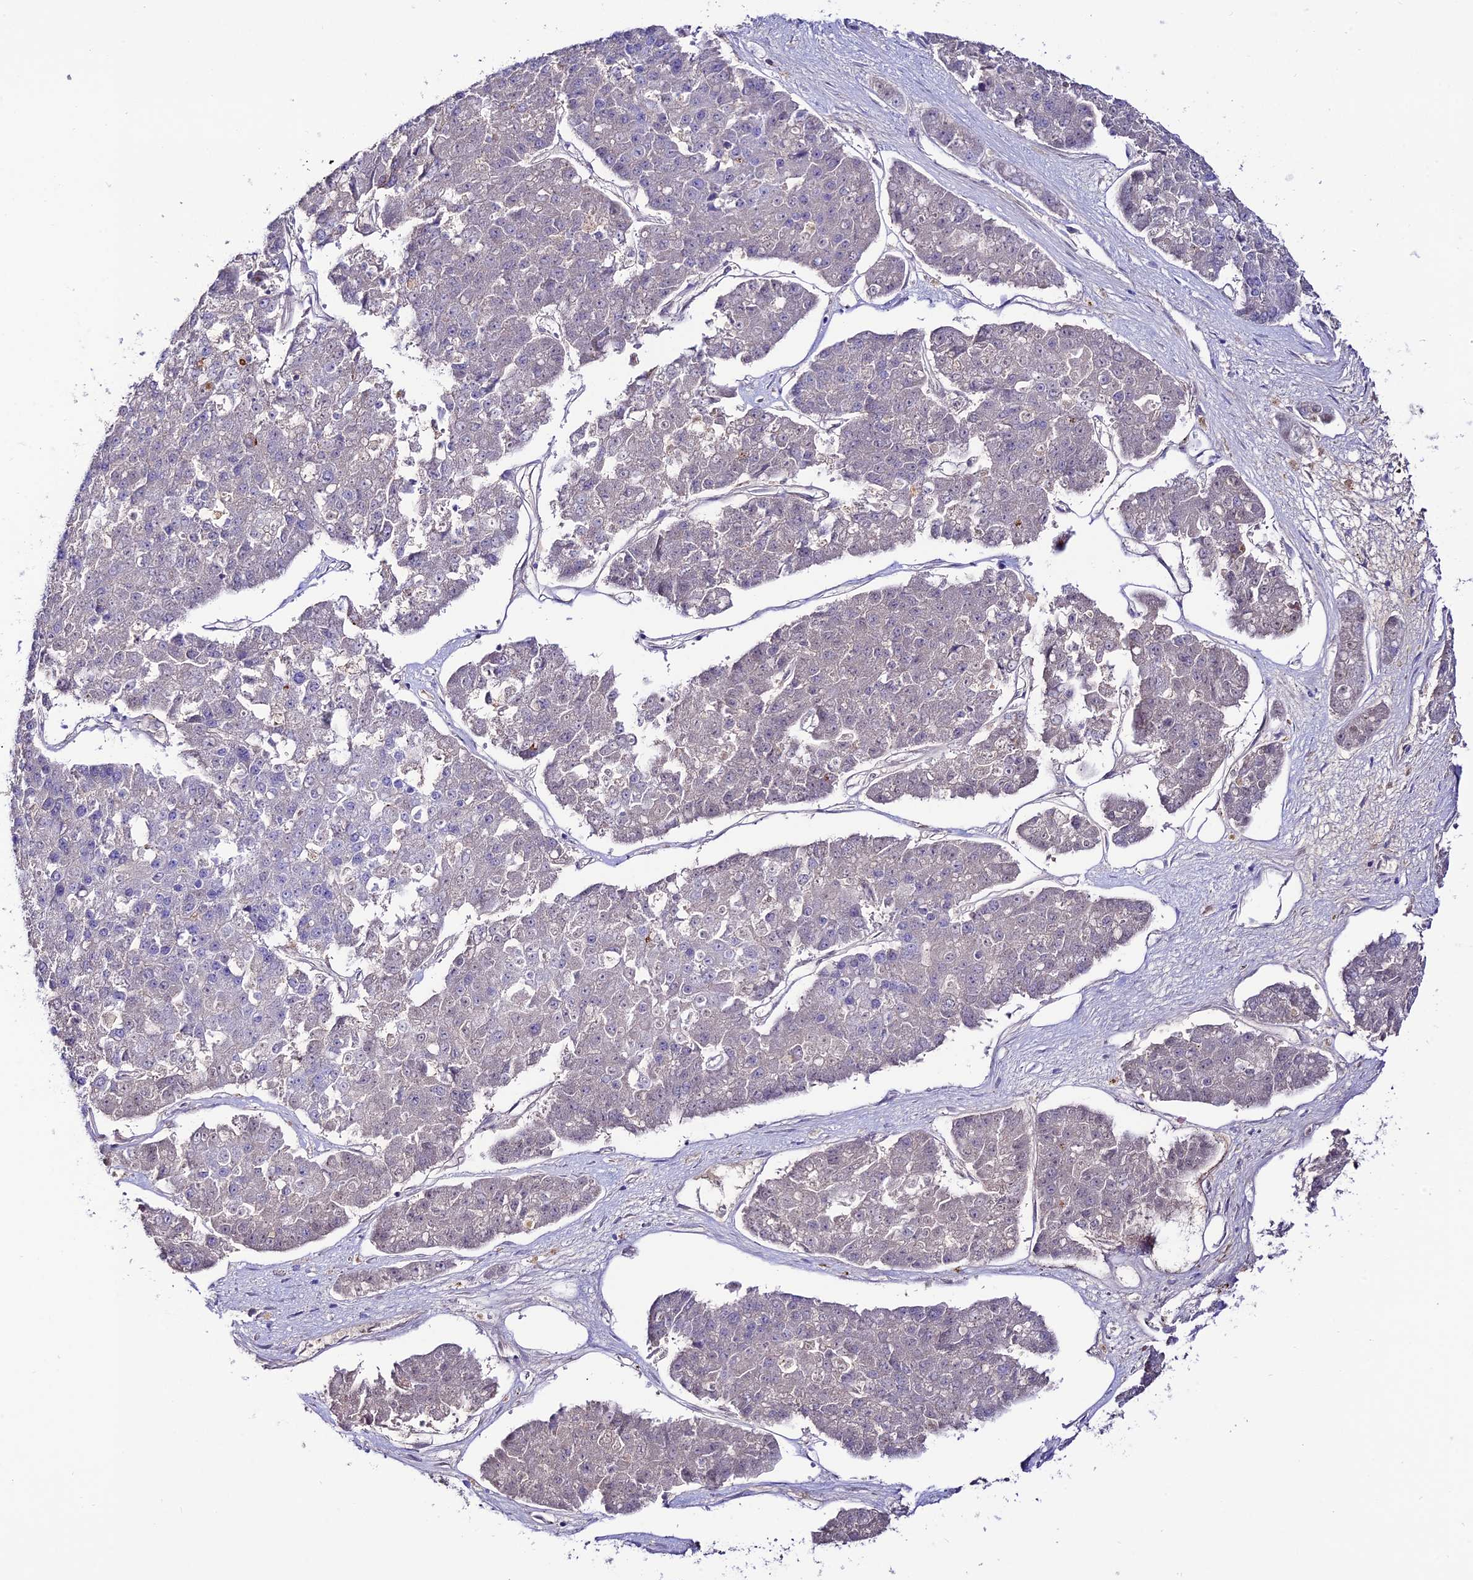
{"staining": {"intensity": "negative", "quantity": "none", "location": "none"}, "tissue": "pancreatic cancer", "cell_type": "Tumor cells", "image_type": "cancer", "snomed": [{"axis": "morphology", "description": "Adenocarcinoma, NOS"}, {"axis": "topography", "description": "Pancreas"}], "caption": "Immunohistochemistry (IHC) image of neoplastic tissue: human pancreatic cancer stained with DAB (3,3'-diaminobenzidine) exhibits no significant protein staining in tumor cells.", "gene": "NLRP9", "patient": {"sex": "male", "age": 50}}